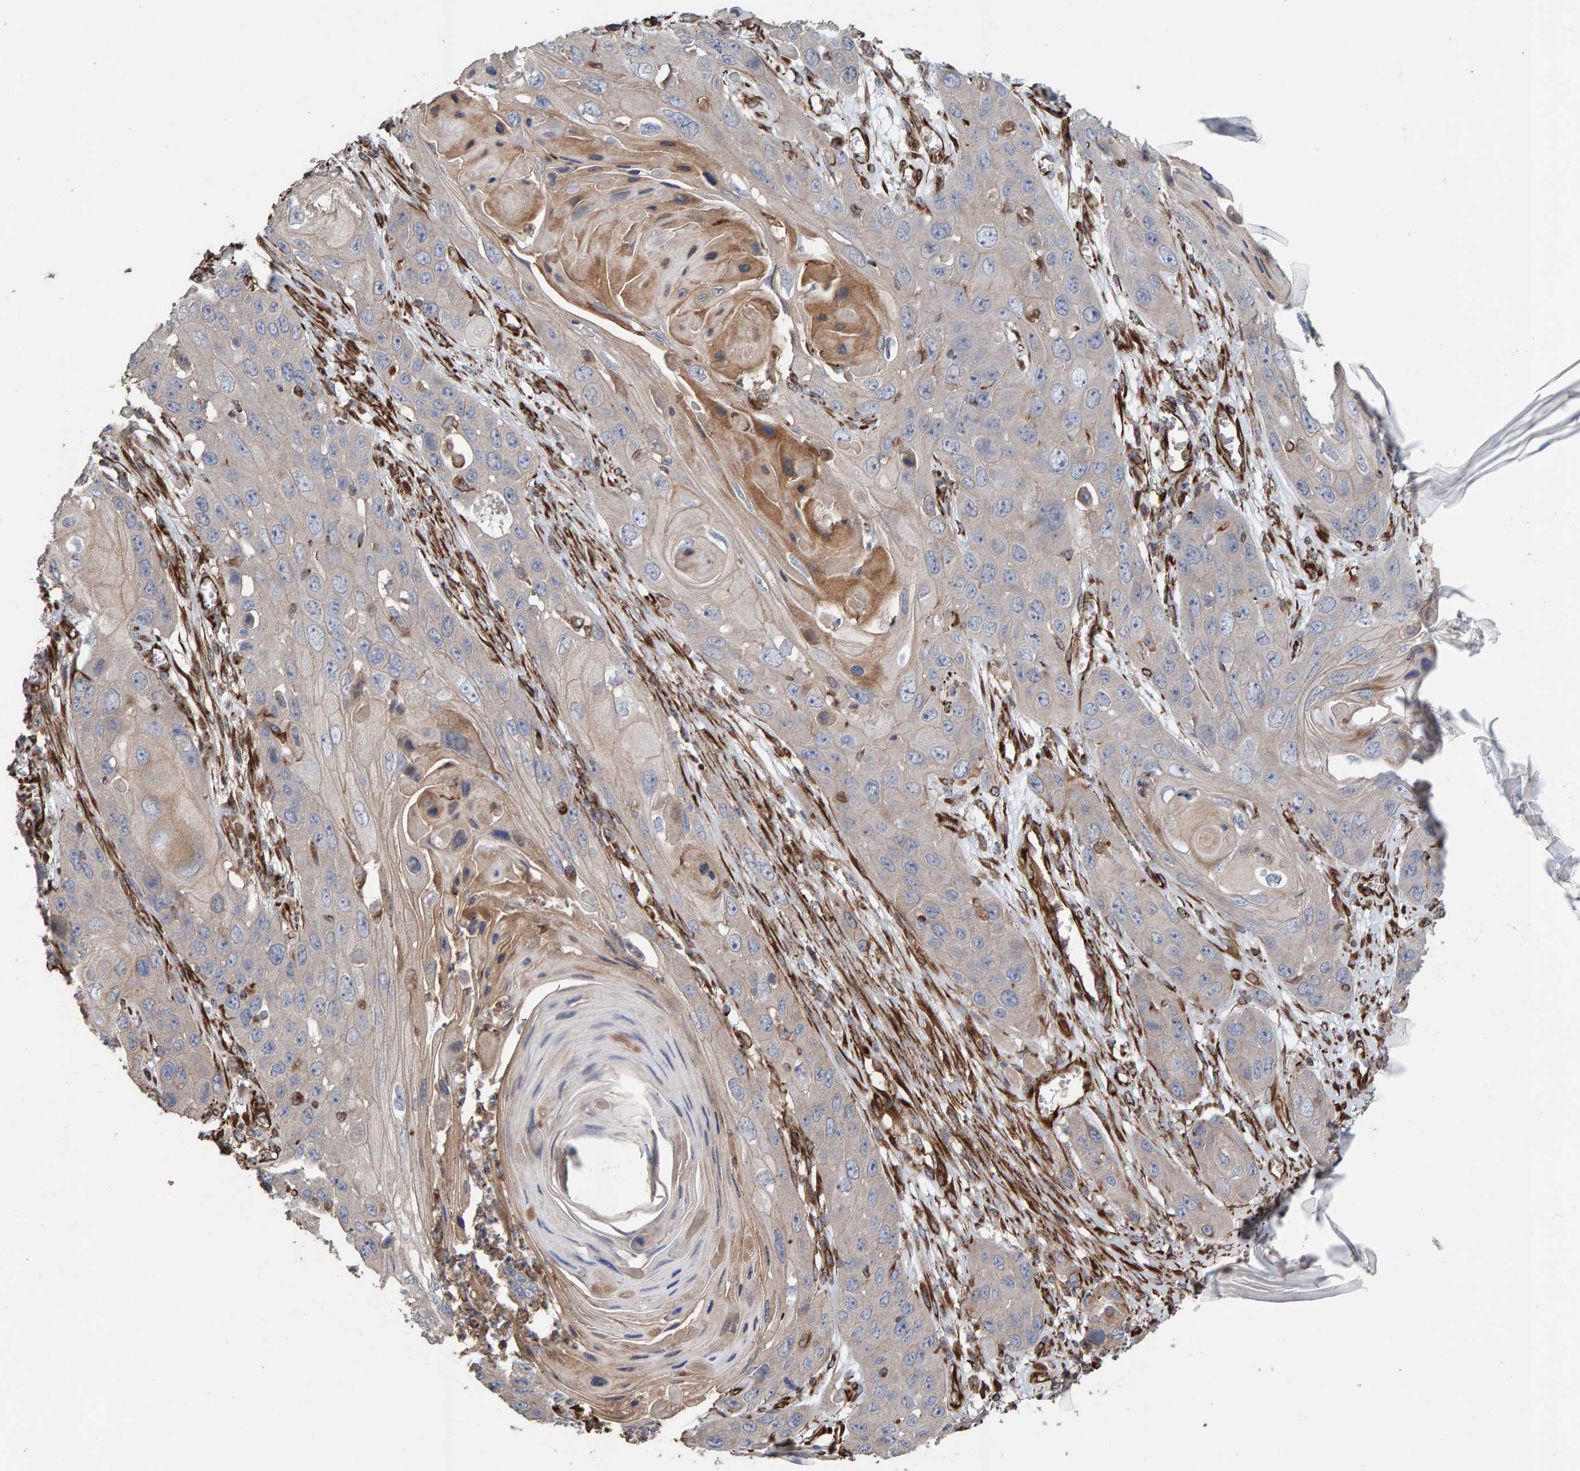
{"staining": {"intensity": "moderate", "quantity": "<25%", "location": "cytoplasmic/membranous"}, "tissue": "skin cancer", "cell_type": "Tumor cells", "image_type": "cancer", "snomed": [{"axis": "morphology", "description": "Squamous cell carcinoma, NOS"}, {"axis": "topography", "description": "Skin"}], "caption": "Tumor cells show low levels of moderate cytoplasmic/membranous positivity in approximately <25% of cells in human skin cancer (squamous cell carcinoma).", "gene": "ZNF347", "patient": {"sex": "male", "age": 55}}